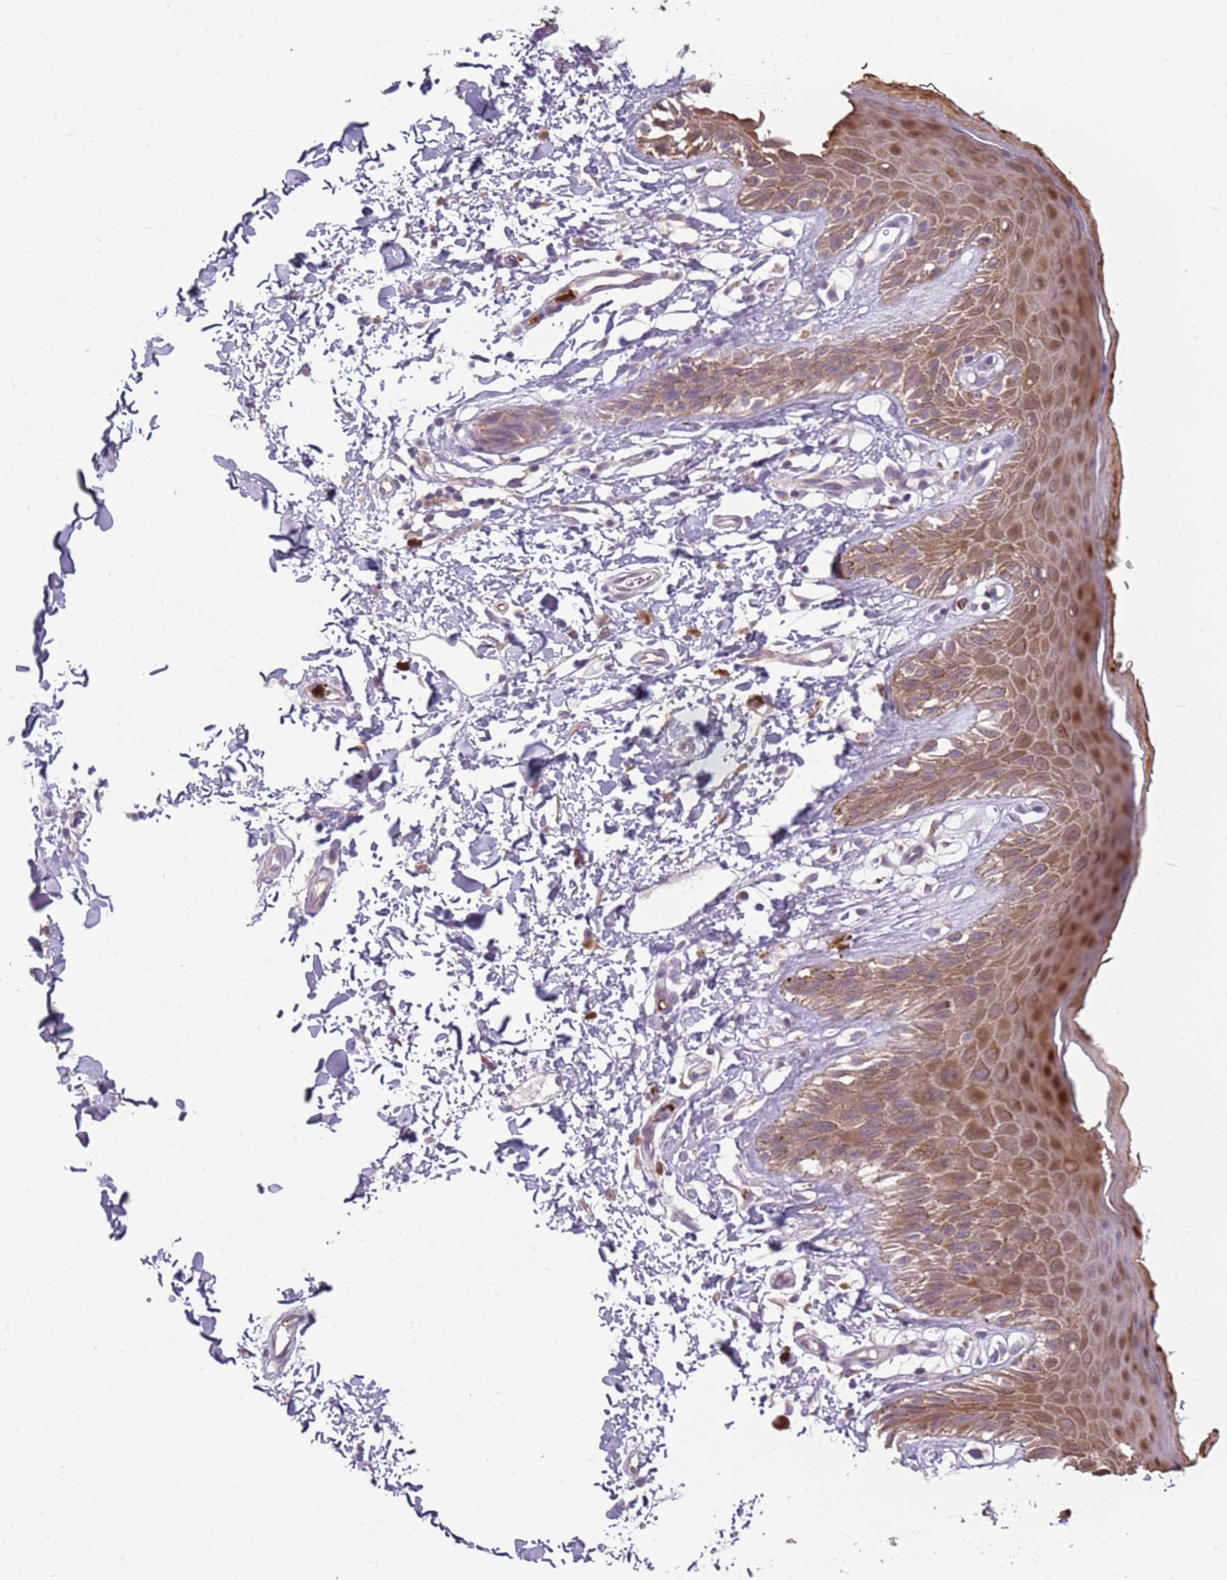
{"staining": {"intensity": "moderate", "quantity": "25%-75%", "location": "cytoplasmic/membranous,nuclear"}, "tissue": "skin", "cell_type": "Epidermal cells", "image_type": "normal", "snomed": [{"axis": "morphology", "description": "Normal tissue, NOS"}, {"axis": "topography", "description": "Anal"}], "caption": "Normal skin was stained to show a protein in brown. There is medium levels of moderate cytoplasmic/membranous,nuclear staining in about 25%-75% of epidermal cells.", "gene": "SPAG4", "patient": {"sex": "male", "age": 44}}